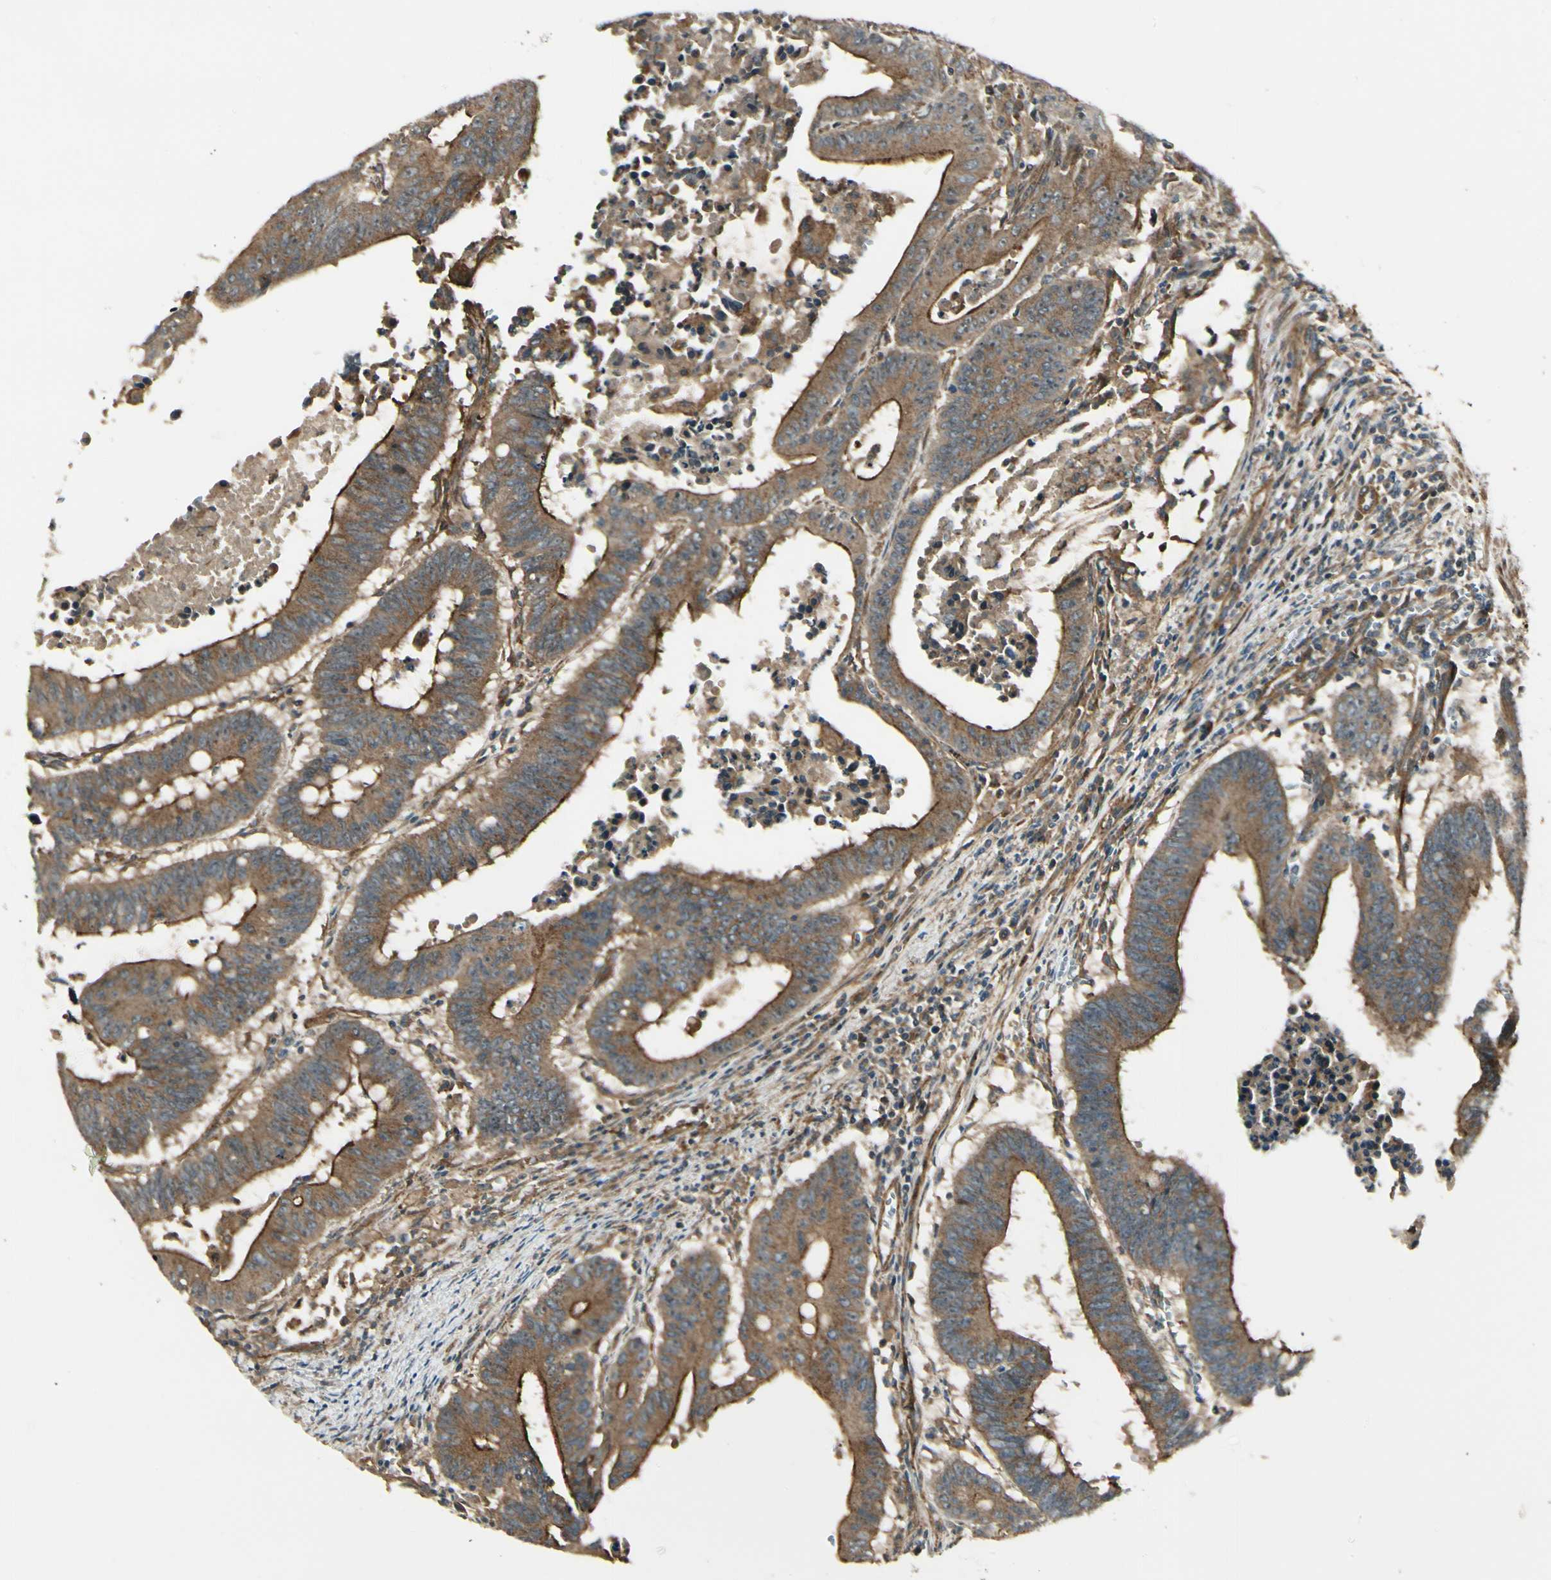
{"staining": {"intensity": "strong", "quantity": ">75%", "location": "cytoplasmic/membranous"}, "tissue": "colorectal cancer", "cell_type": "Tumor cells", "image_type": "cancer", "snomed": [{"axis": "morphology", "description": "Adenocarcinoma, NOS"}, {"axis": "topography", "description": "Colon"}], "caption": "Colorectal adenocarcinoma stained with immunohistochemistry (IHC) displays strong cytoplasmic/membranous expression in about >75% of tumor cells.", "gene": "FKBP15", "patient": {"sex": "male", "age": 45}}